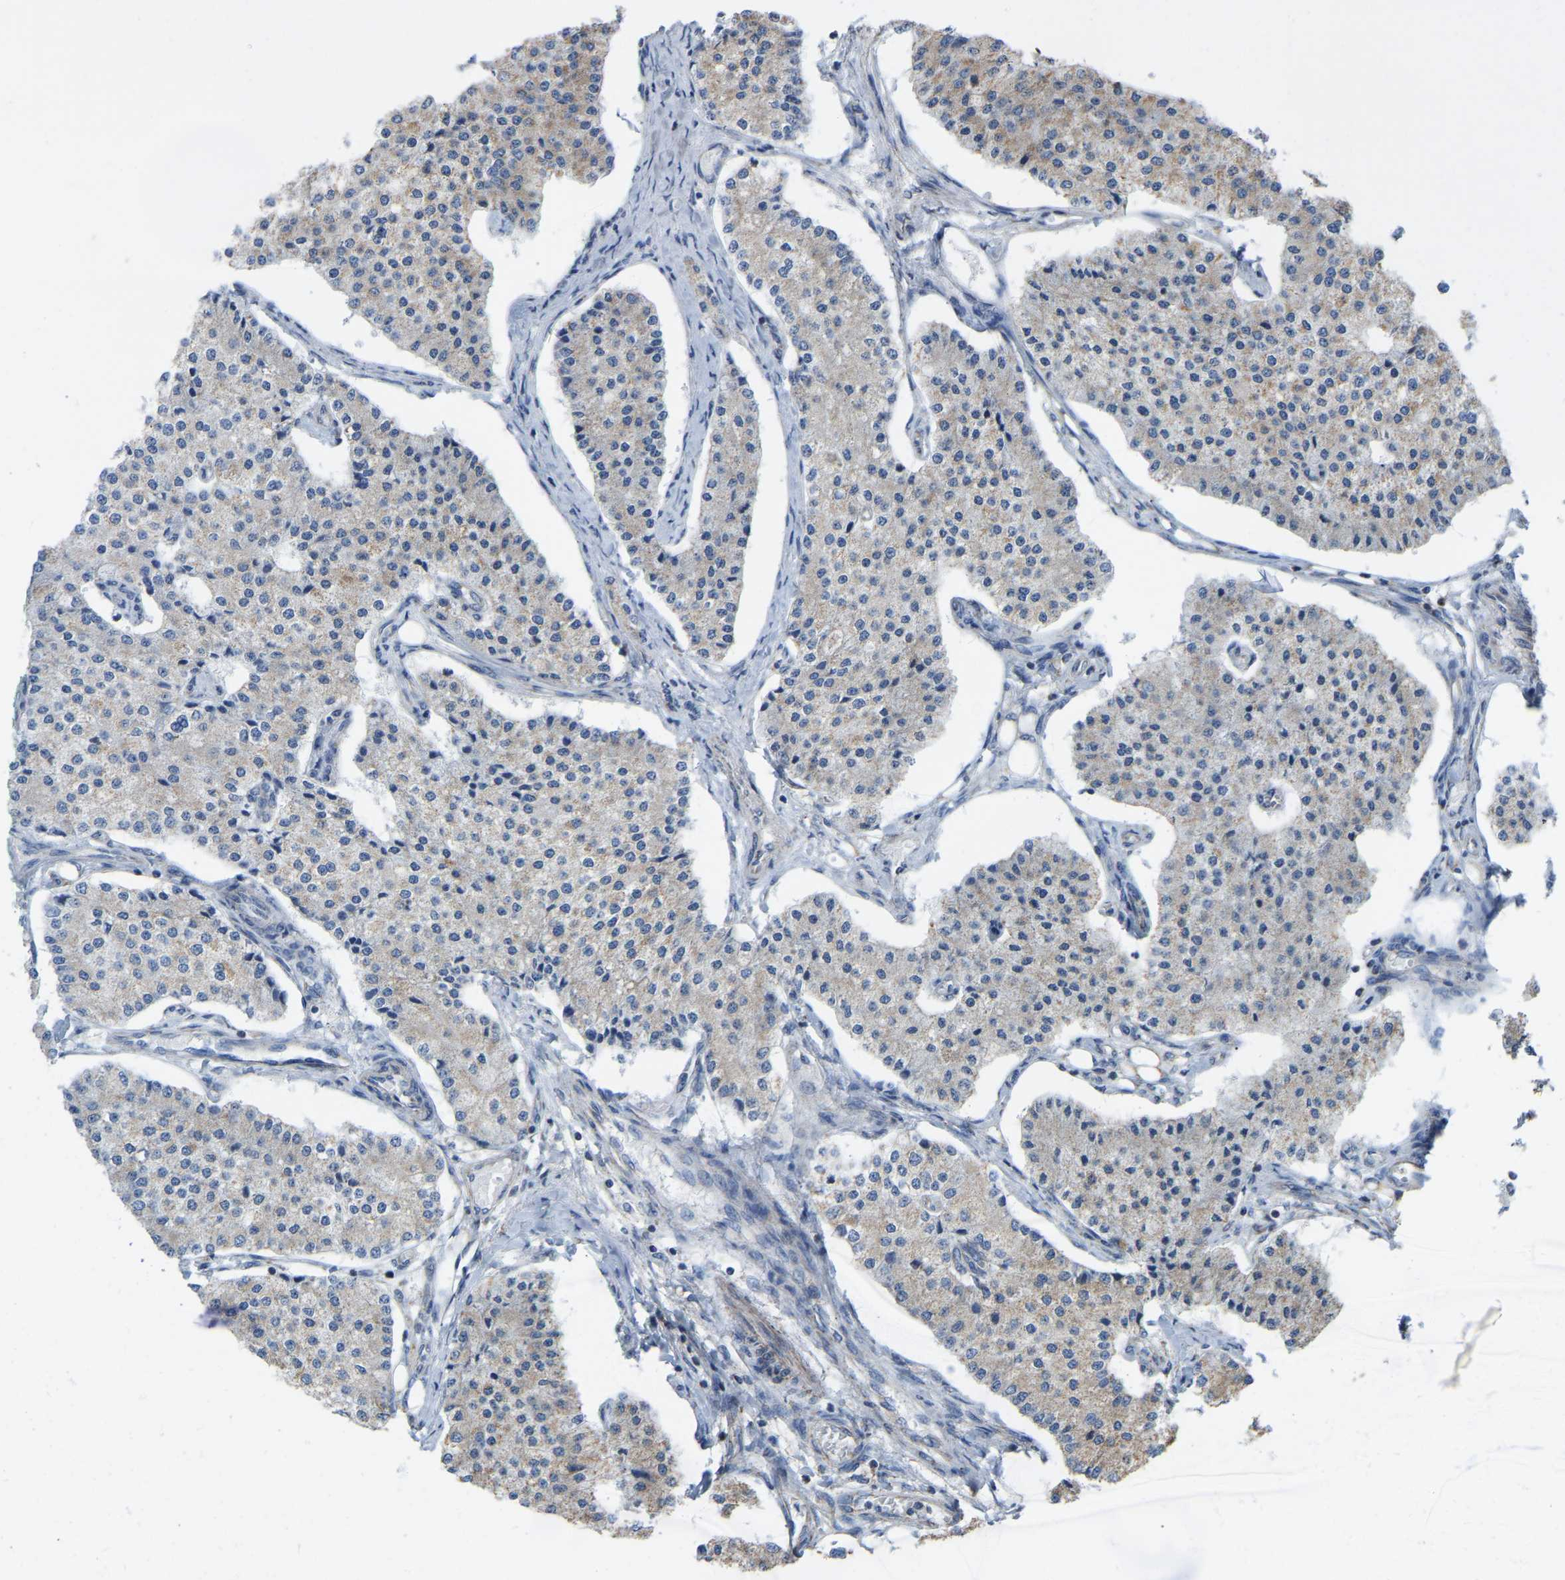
{"staining": {"intensity": "weak", "quantity": "25%-75%", "location": "cytoplasmic/membranous"}, "tissue": "carcinoid", "cell_type": "Tumor cells", "image_type": "cancer", "snomed": [{"axis": "morphology", "description": "Carcinoid, malignant, NOS"}, {"axis": "topography", "description": "Colon"}], "caption": "The immunohistochemical stain labels weak cytoplasmic/membranous expression in tumor cells of carcinoid tissue.", "gene": "CBLB", "patient": {"sex": "female", "age": 52}}